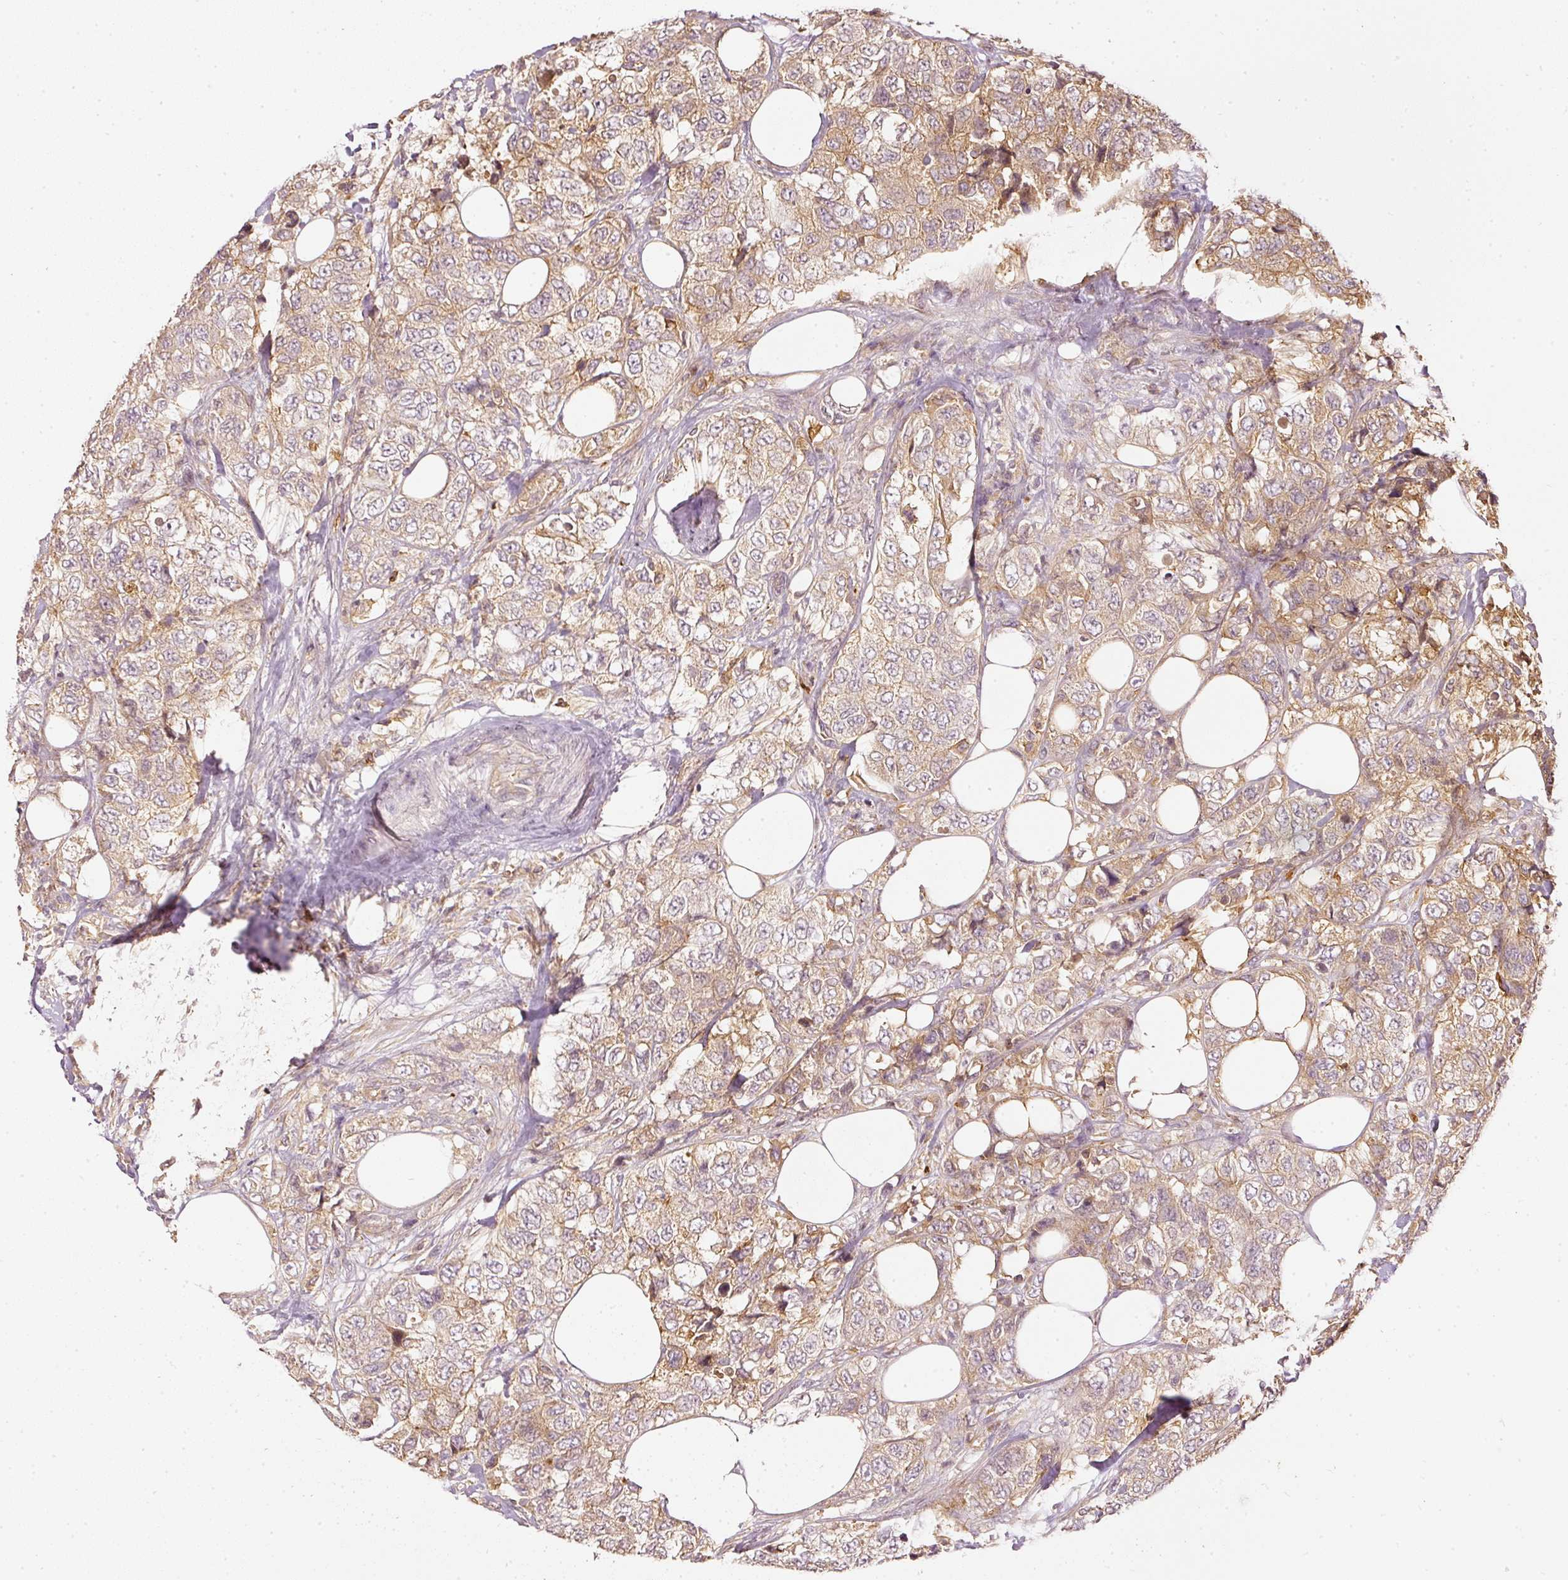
{"staining": {"intensity": "weak", "quantity": ">75%", "location": "cytoplasmic/membranous"}, "tissue": "urothelial cancer", "cell_type": "Tumor cells", "image_type": "cancer", "snomed": [{"axis": "morphology", "description": "Urothelial carcinoma, High grade"}, {"axis": "topography", "description": "Urinary bladder"}], "caption": "Protein staining displays weak cytoplasmic/membranous positivity in about >75% of tumor cells in high-grade urothelial carcinoma.", "gene": "EVL", "patient": {"sex": "female", "age": 78}}